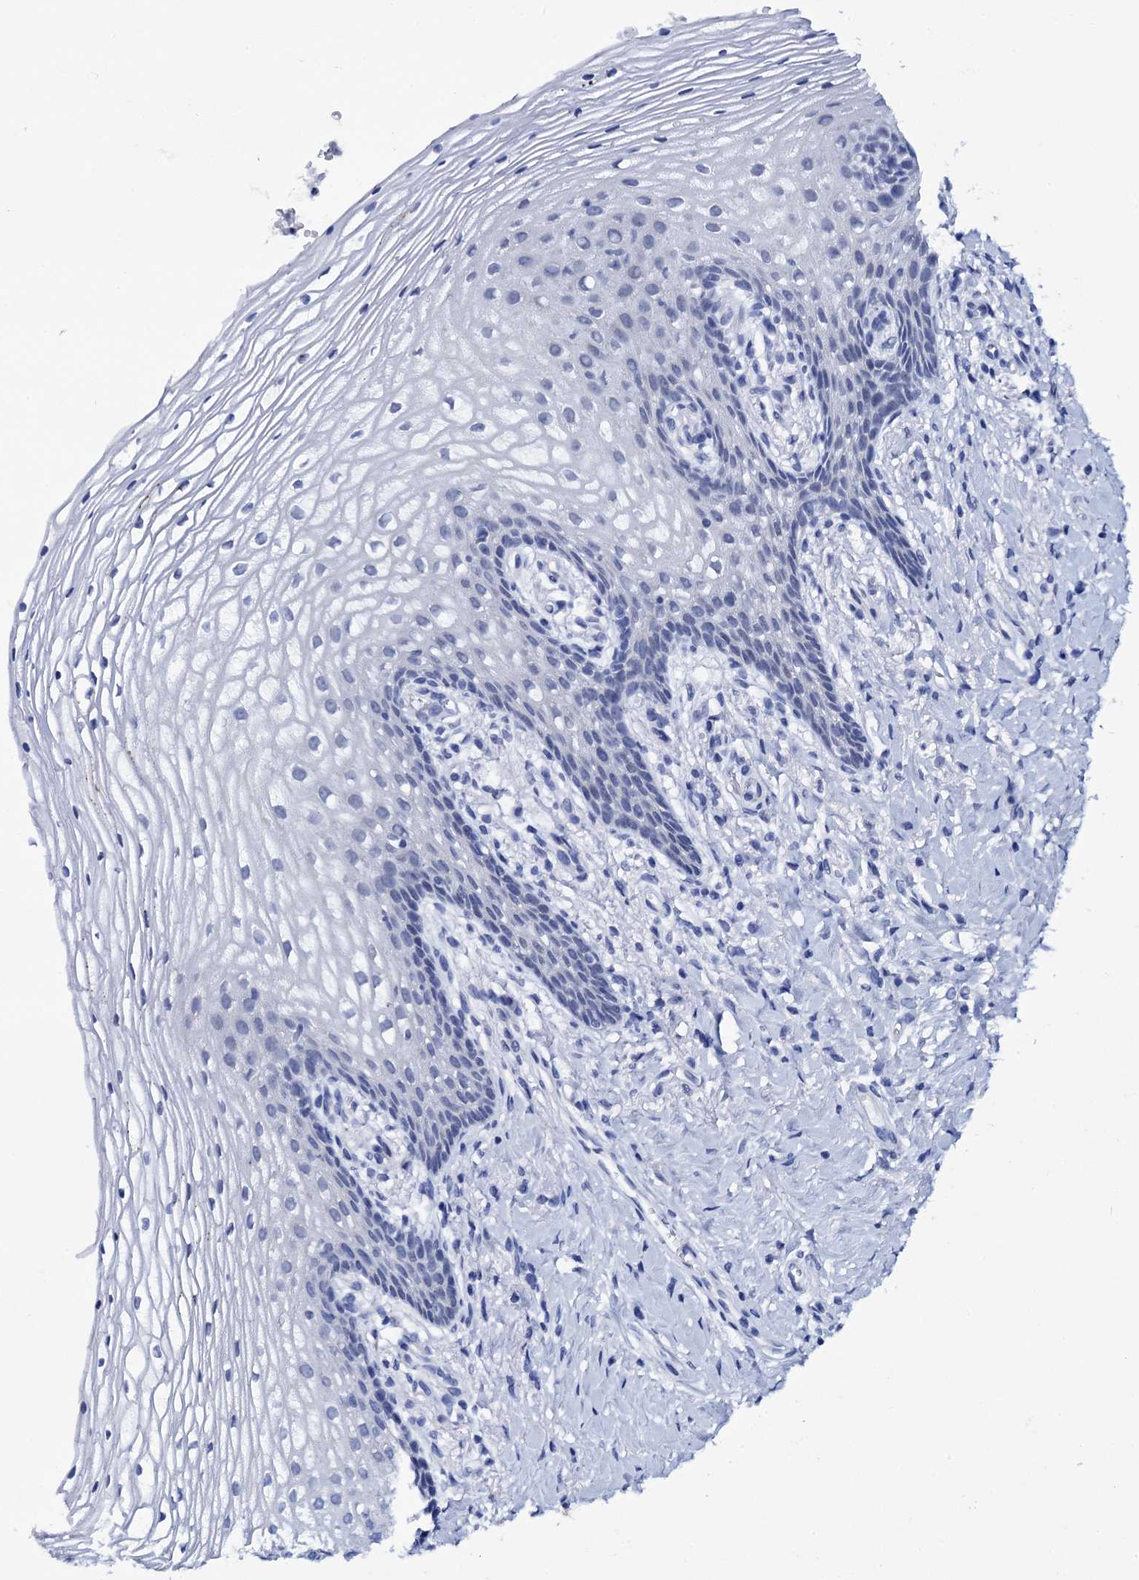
{"staining": {"intensity": "negative", "quantity": "none", "location": "none"}, "tissue": "vagina", "cell_type": "Squamous epithelial cells", "image_type": "normal", "snomed": [{"axis": "morphology", "description": "Normal tissue, NOS"}, {"axis": "topography", "description": "Vagina"}], "caption": "DAB (3,3'-diaminobenzidine) immunohistochemical staining of unremarkable vagina demonstrates no significant staining in squamous epithelial cells.", "gene": "C16orf87", "patient": {"sex": "female", "age": 60}}